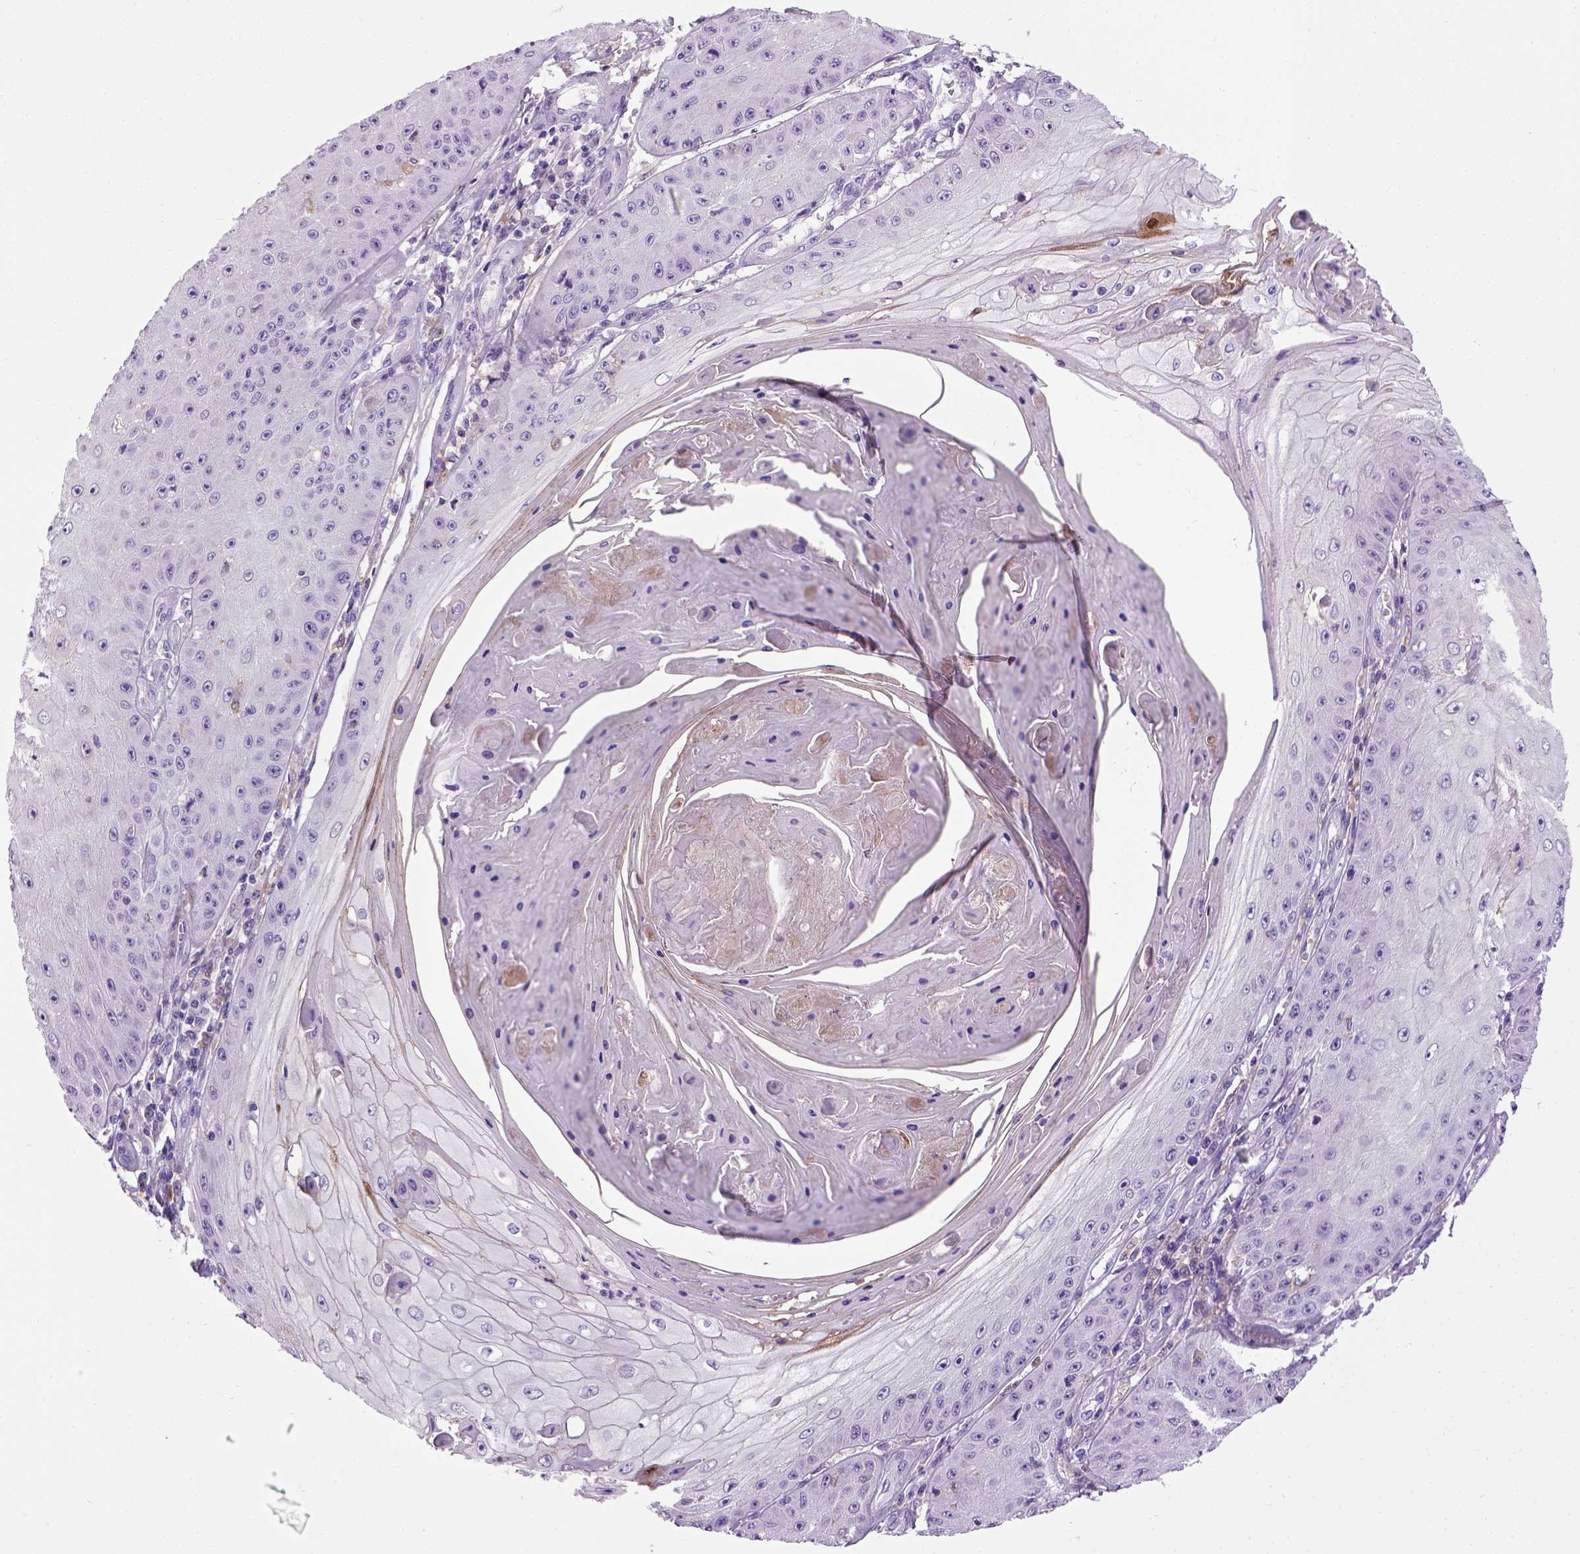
{"staining": {"intensity": "negative", "quantity": "none", "location": "none"}, "tissue": "skin cancer", "cell_type": "Tumor cells", "image_type": "cancer", "snomed": [{"axis": "morphology", "description": "Squamous cell carcinoma, NOS"}, {"axis": "topography", "description": "Skin"}], "caption": "Skin cancer stained for a protein using IHC reveals no positivity tumor cells.", "gene": "CDH1", "patient": {"sex": "male", "age": 70}}